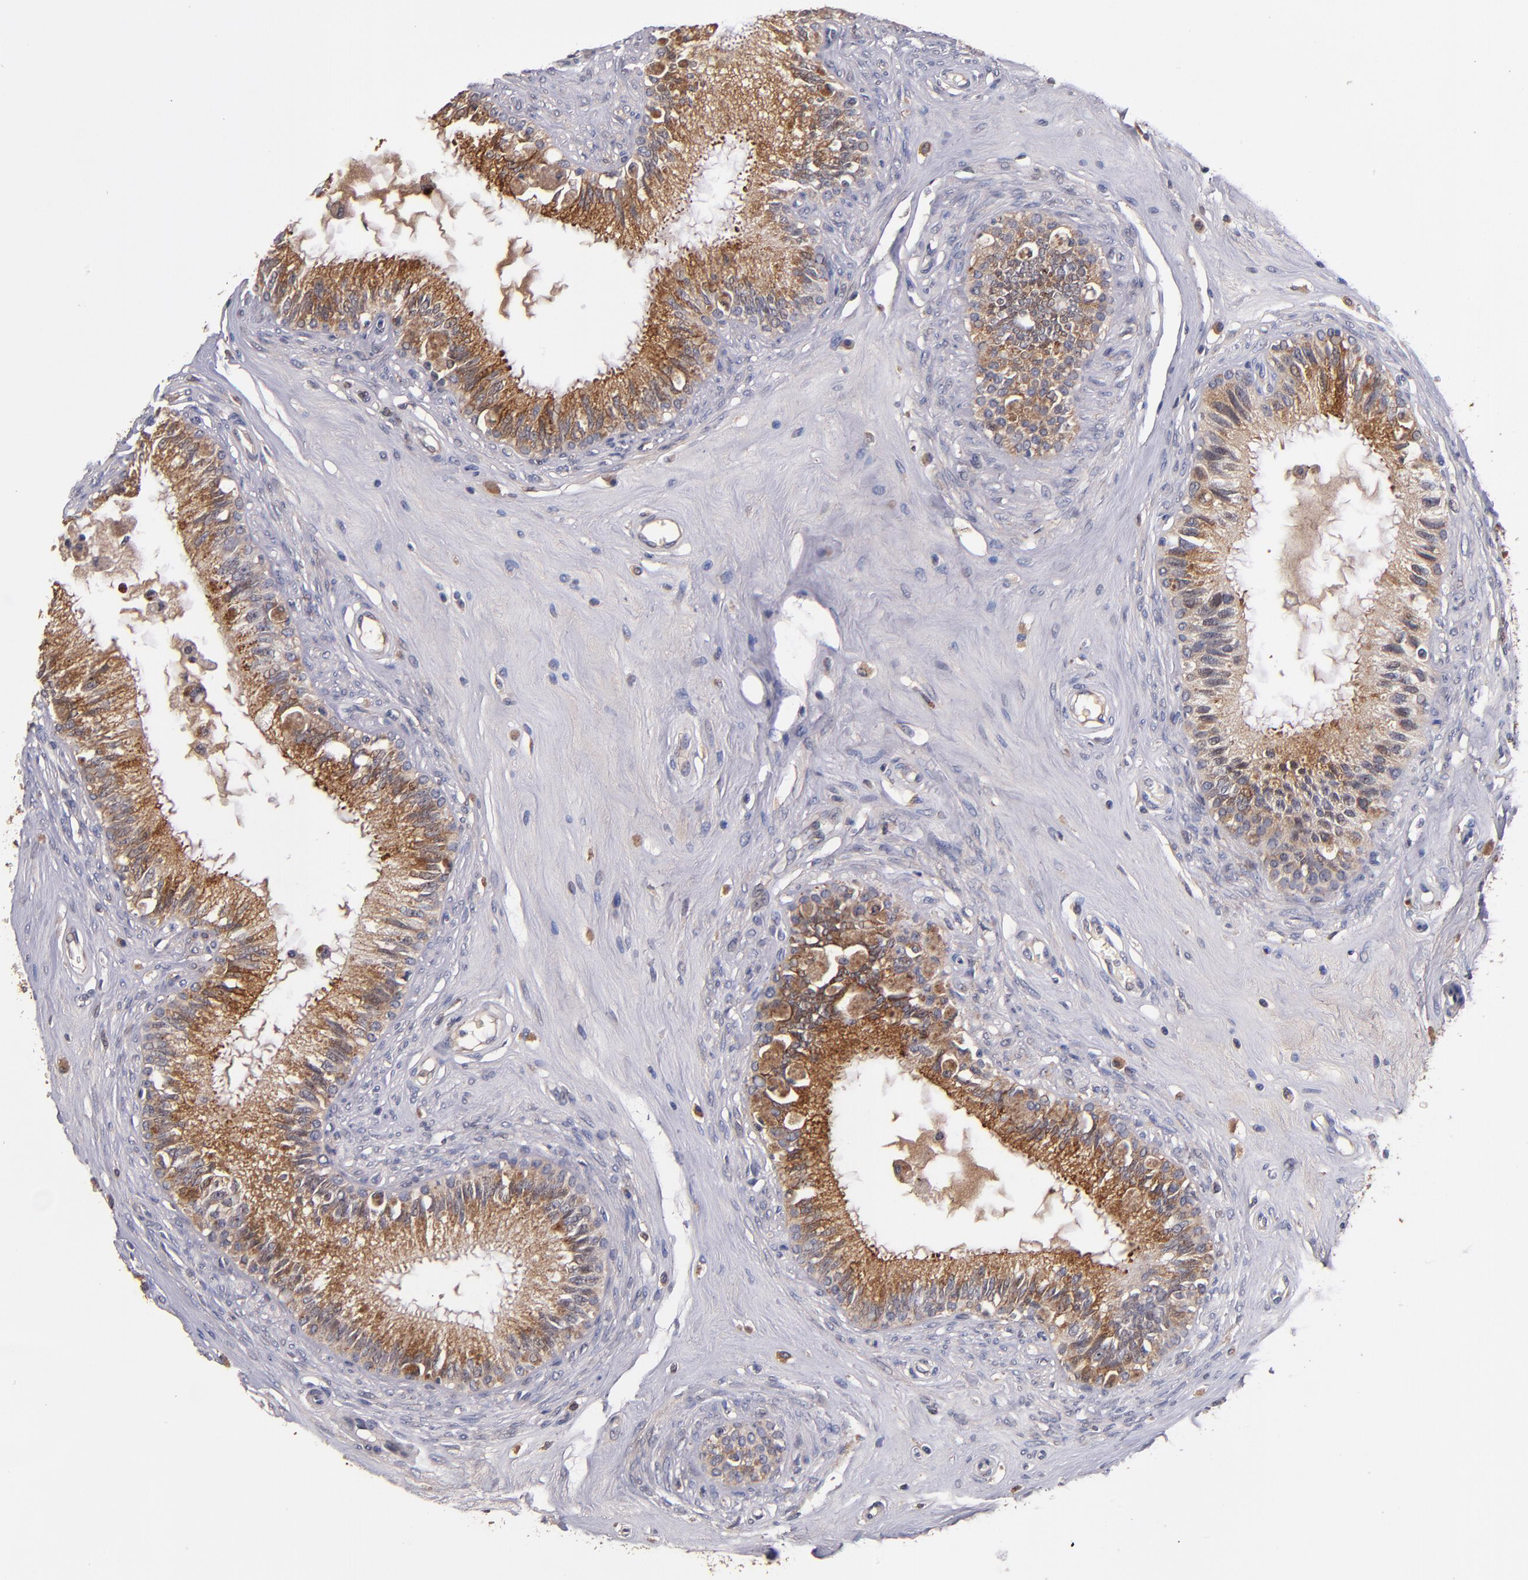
{"staining": {"intensity": "moderate", "quantity": ">75%", "location": "cytoplasmic/membranous"}, "tissue": "epididymis", "cell_type": "Glandular cells", "image_type": "normal", "snomed": [{"axis": "morphology", "description": "Normal tissue, NOS"}, {"axis": "morphology", "description": "Inflammation, NOS"}, {"axis": "topography", "description": "Epididymis"}], "caption": "Moderate cytoplasmic/membranous expression is identified in approximately >75% of glandular cells in unremarkable epididymis.", "gene": "TTLL12", "patient": {"sex": "male", "age": 84}}